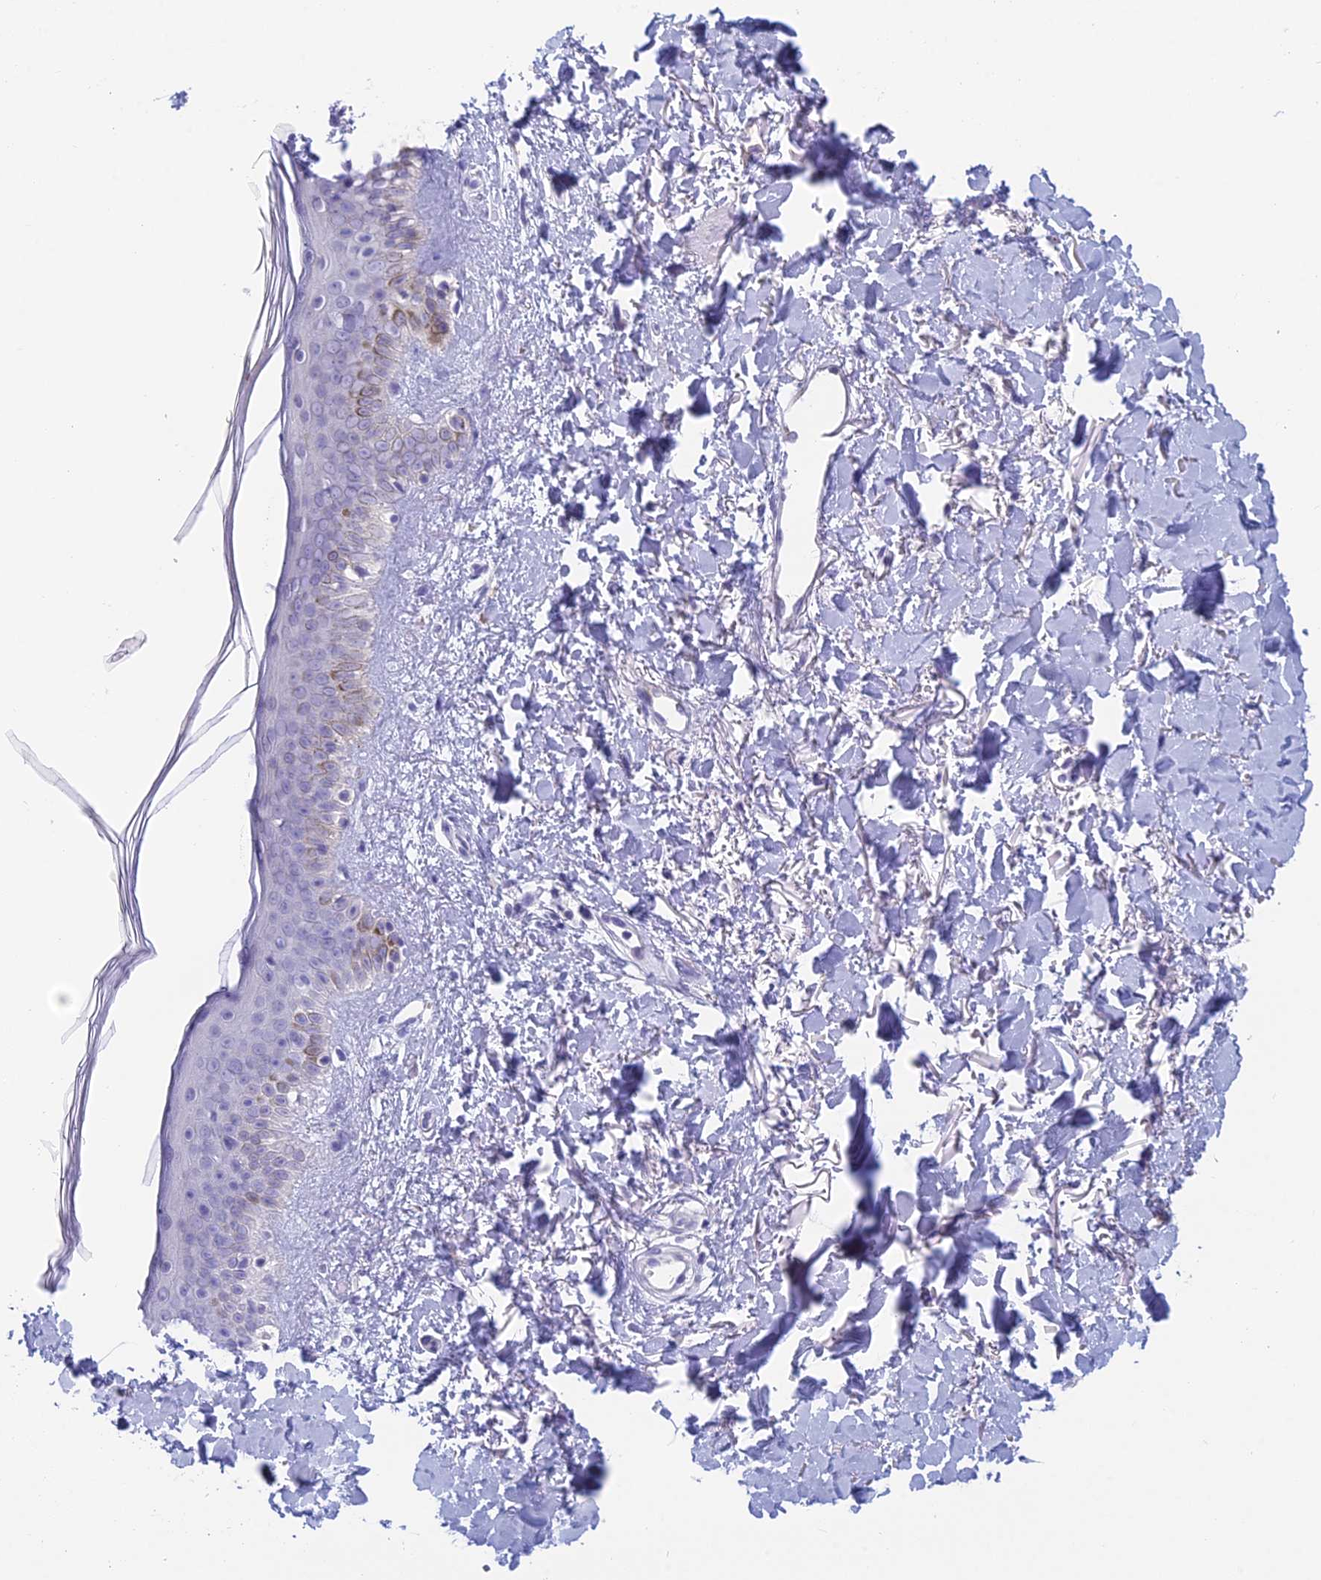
{"staining": {"intensity": "negative", "quantity": "none", "location": "none"}, "tissue": "skin", "cell_type": "Fibroblasts", "image_type": "normal", "snomed": [{"axis": "morphology", "description": "Normal tissue, NOS"}, {"axis": "topography", "description": "Skin"}], "caption": "Skin stained for a protein using immunohistochemistry demonstrates no staining fibroblasts.", "gene": "TMEM161B", "patient": {"sex": "female", "age": 58}}